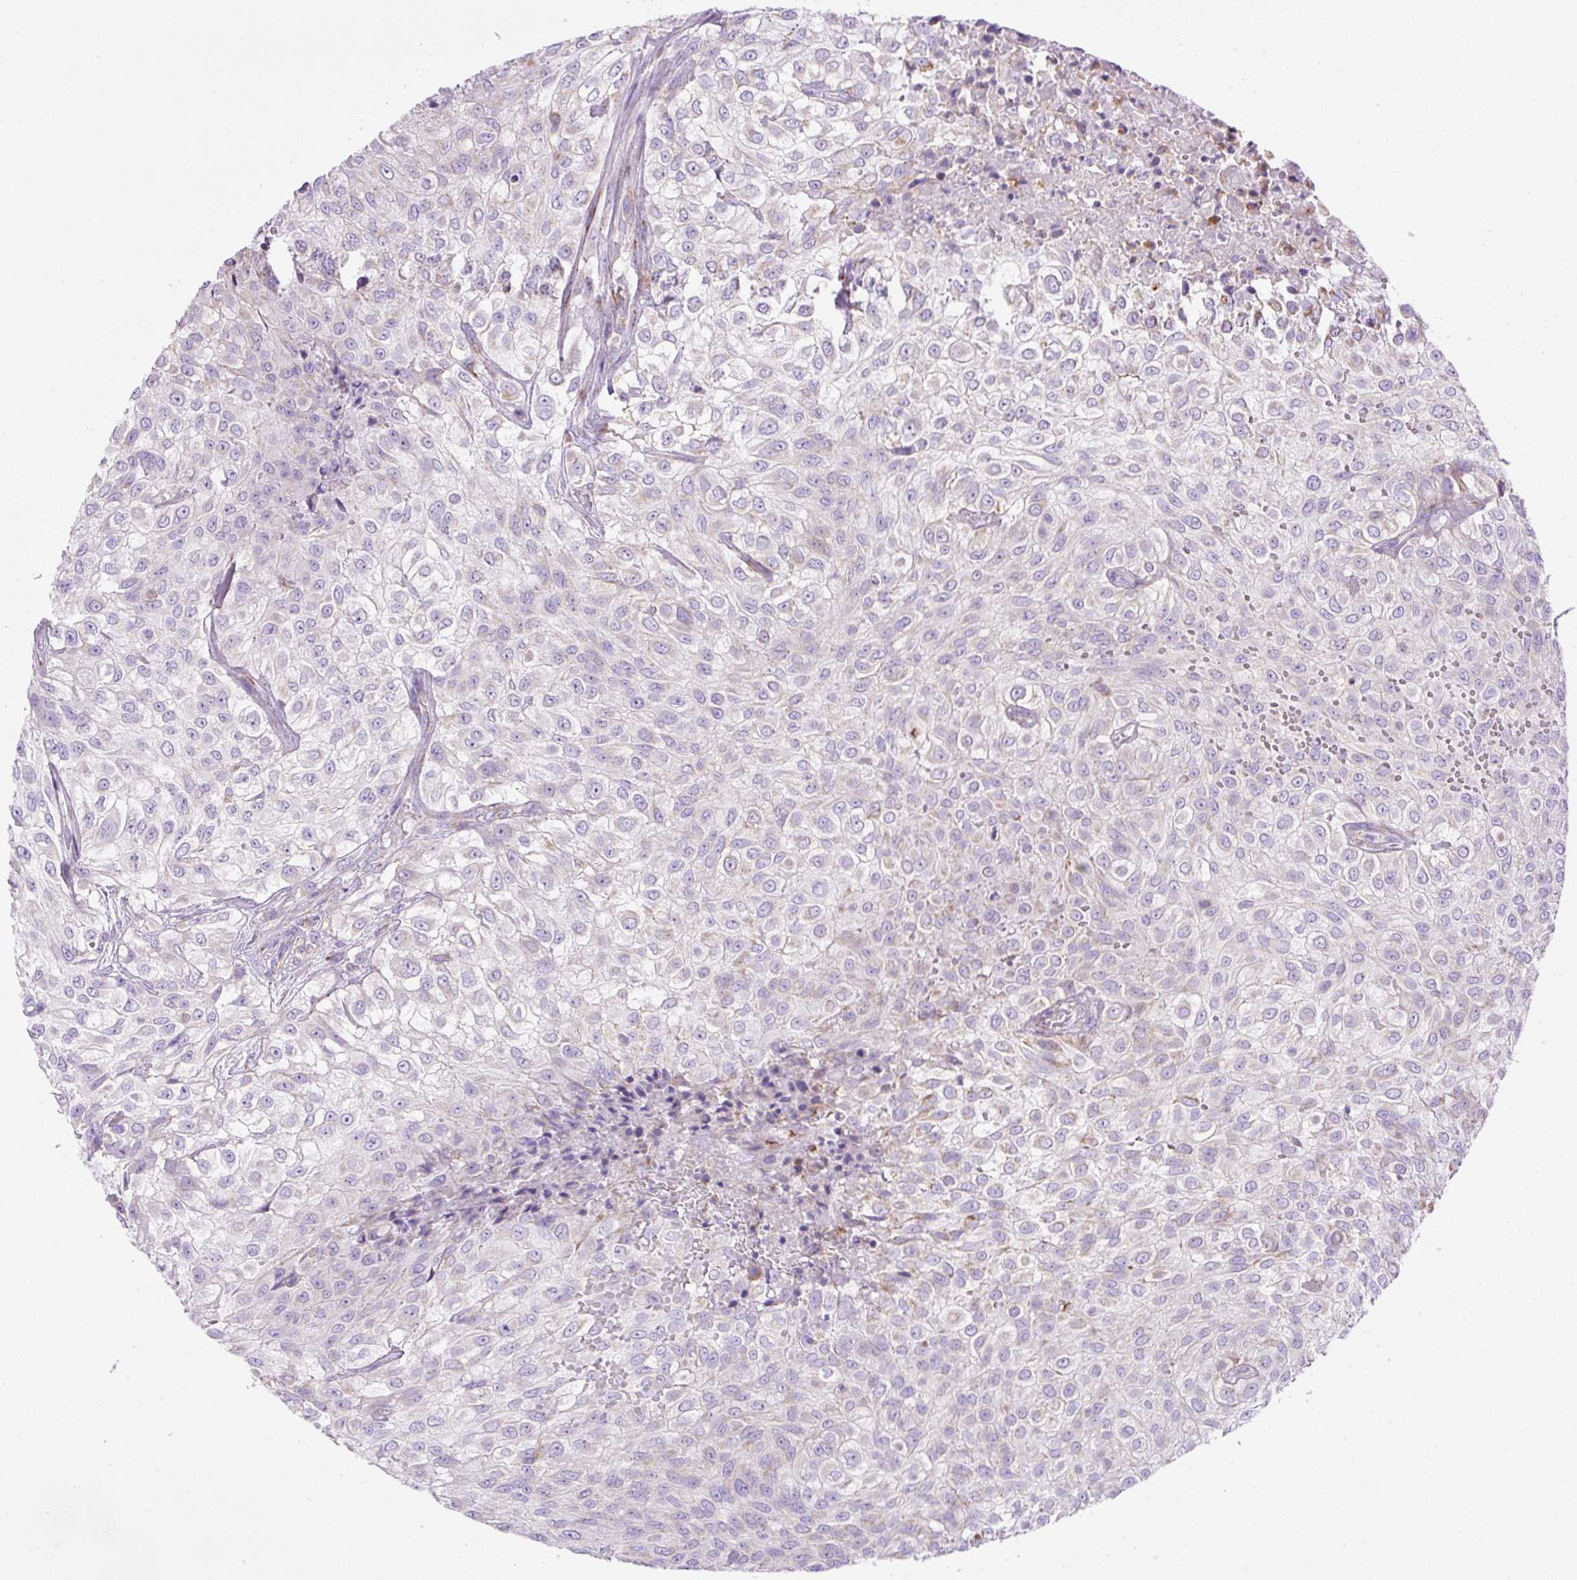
{"staining": {"intensity": "negative", "quantity": "none", "location": "none"}, "tissue": "urothelial cancer", "cell_type": "Tumor cells", "image_type": "cancer", "snomed": [{"axis": "morphology", "description": "Urothelial carcinoma, High grade"}, {"axis": "topography", "description": "Urinary bladder"}], "caption": "Protein analysis of high-grade urothelial carcinoma demonstrates no significant expression in tumor cells.", "gene": "NF1", "patient": {"sex": "male", "age": 56}}